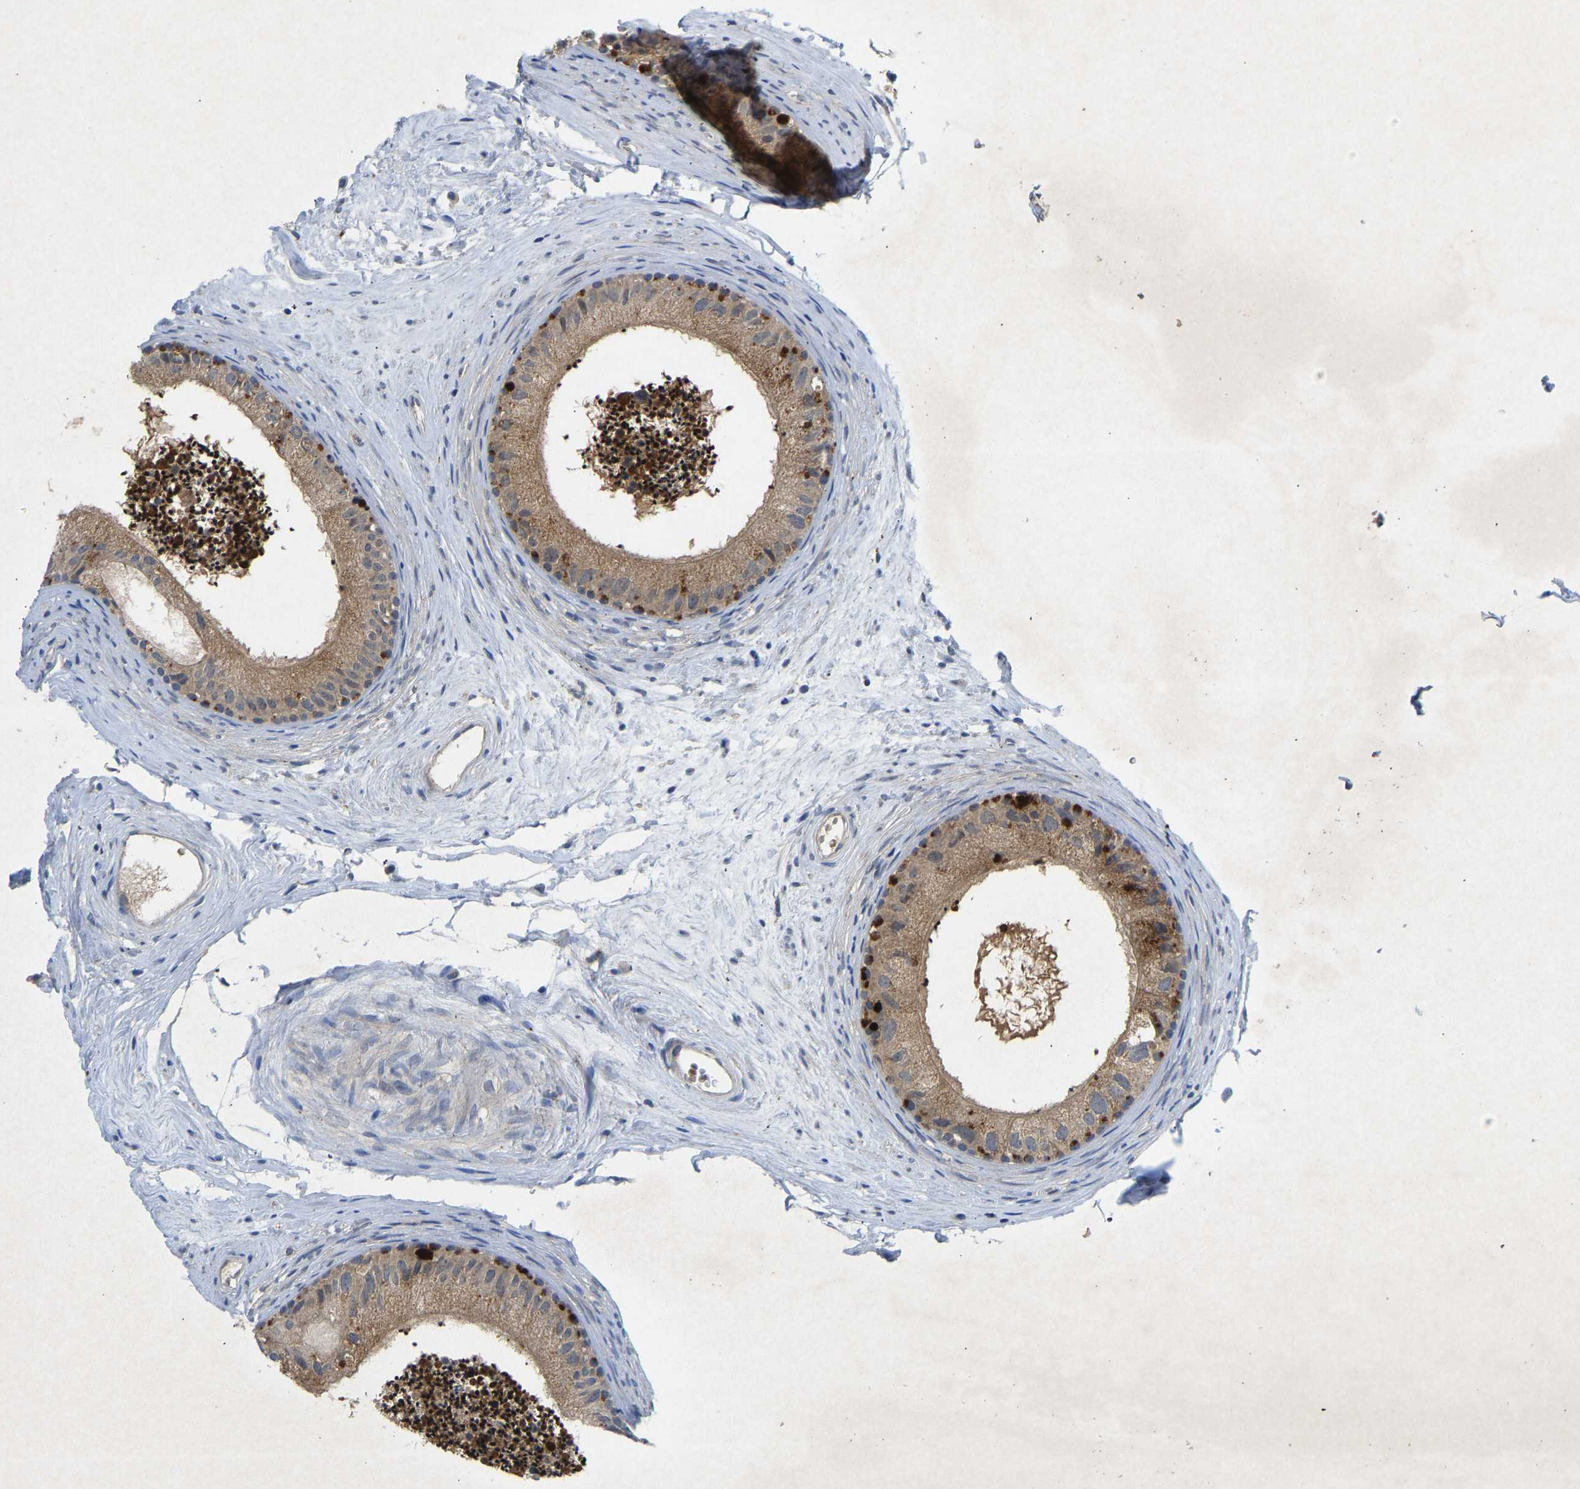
{"staining": {"intensity": "moderate", "quantity": ">75%", "location": "cytoplasmic/membranous"}, "tissue": "epididymis", "cell_type": "Glandular cells", "image_type": "normal", "snomed": [{"axis": "morphology", "description": "Normal tissue, NOS"}, {"axis": "topography", "description": "Epididymis"}], "caption": "An IHC image of unremarkable tissue is shown. Protein staining in brown shows moderate cytoplasmic/membranous positivity in epididymis within glandular cells. The staining is performed using DAB brown chromogen to label protein expression. The nuclei are counter-stained blue using hematoxylin.", "gene": "PDE7A", "patient": {"sex": "male", "age": 56}}